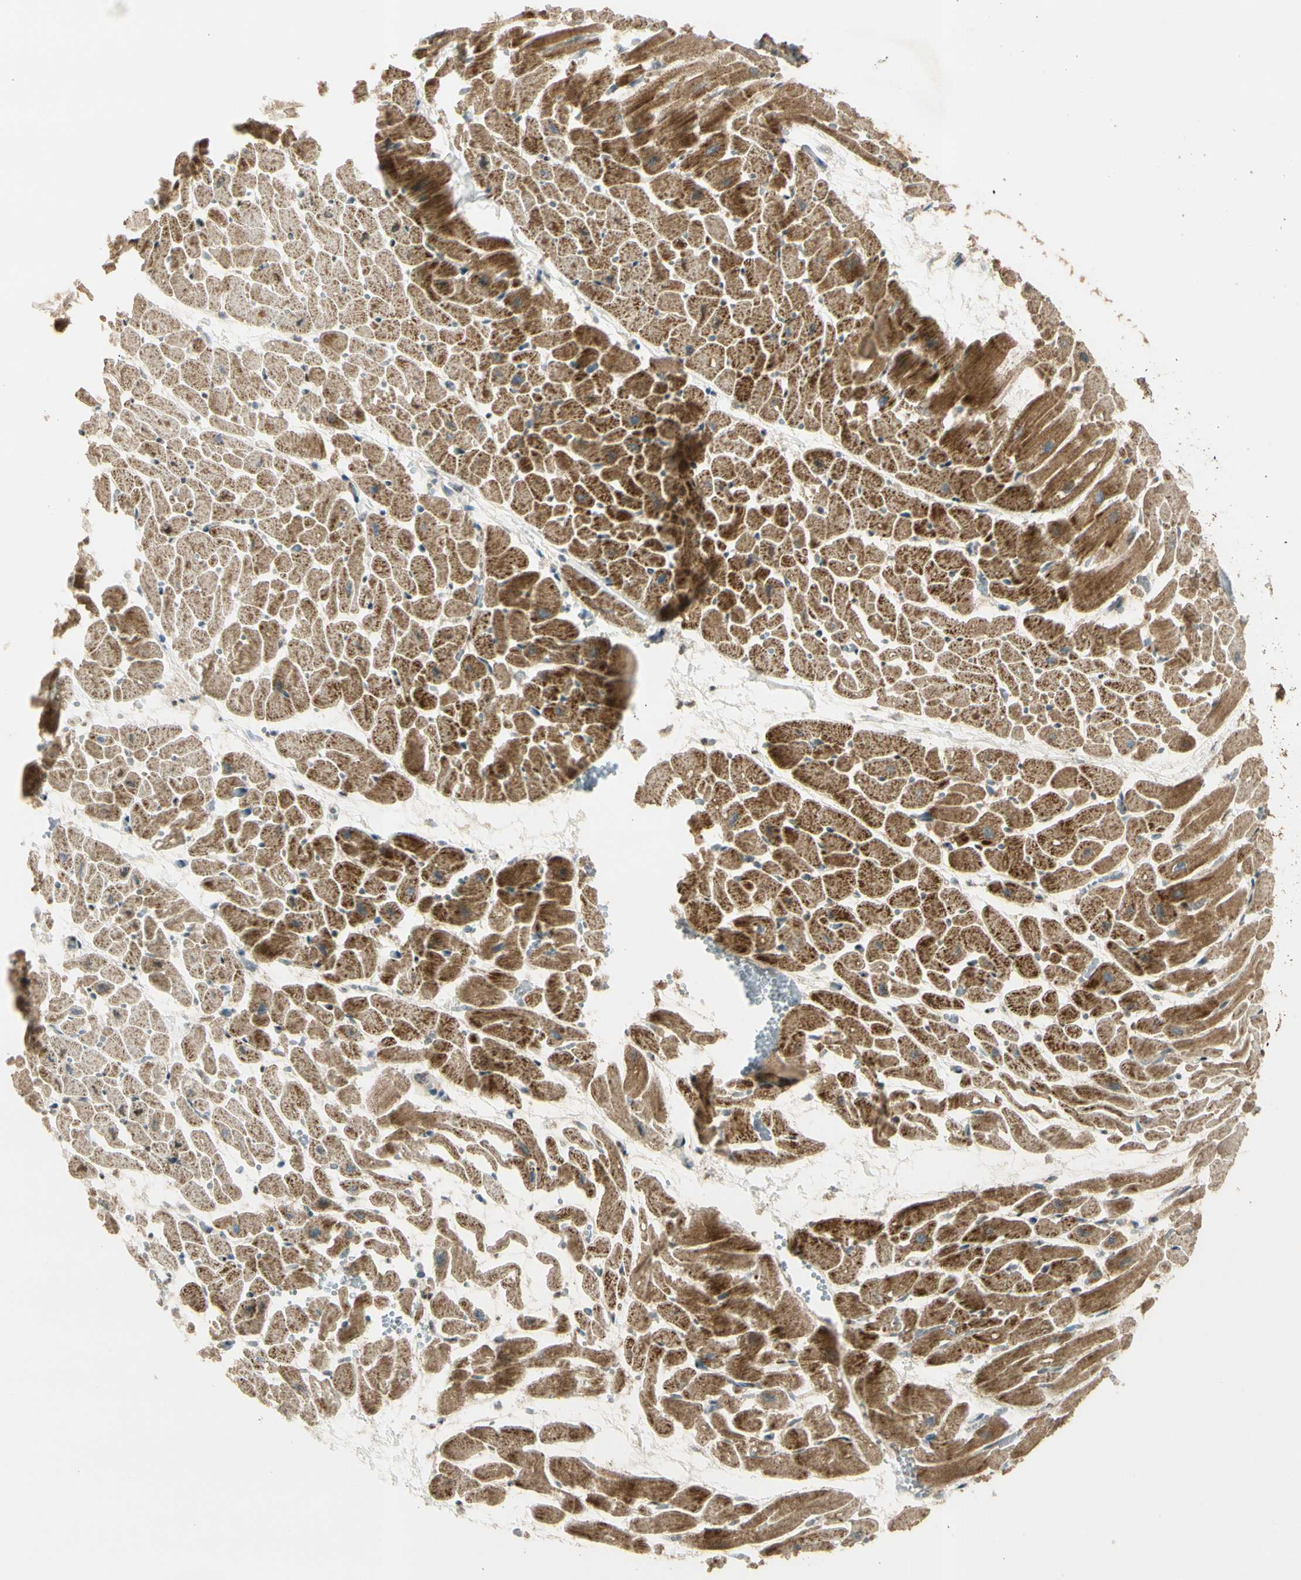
{"staining": {"intensity": "moderate", "quantity": ">75%", "location": "cytoplasmic/membranous,nuclear"}, "tissue": "heart muscle", "cell_type": "Cardiomyocytes", "image_type": "normal", "snomed": [{"axis": "morphology", "description": "Normal tissue, NOS"}, {"axis": "topography", "description": "Heart"}], "caption": "Immunohistochemistry (IHC) photomicrograph of benign heart muscle: human heart muscle stained using immunohistochemistry displays medium levels of moderate protein expression localized specifically in the cytoplasmic/membranous,nuclear of cardiomyocytes, appearing as a cytoplasmic/membranous,nuclear brown color.", "gene": "GMEB2", "patient": {"sex": "male", "age": 45}}